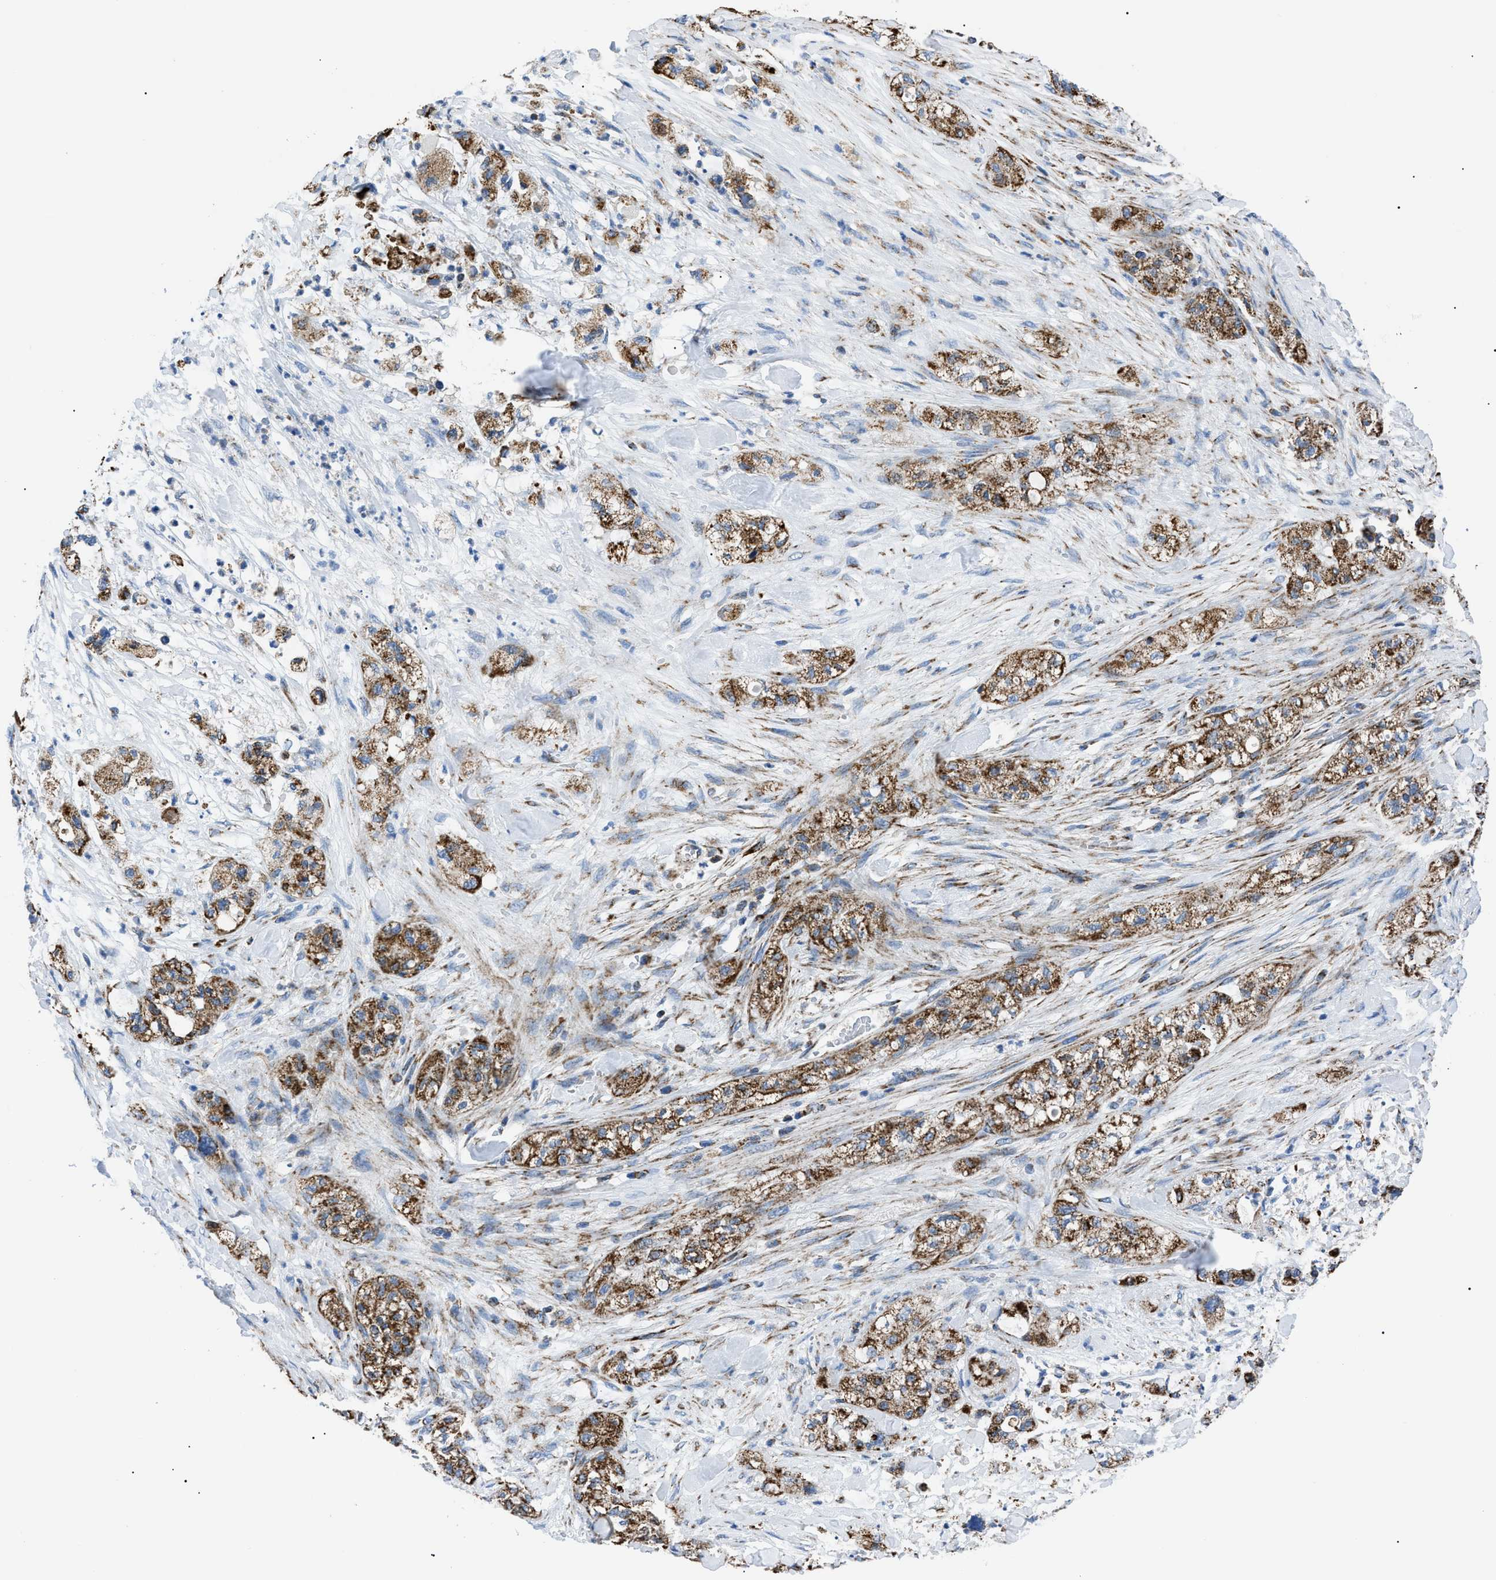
{"staining": {"intensity": "moderate", "quantity": ">75%", "location": "cytoplasmic/membranous"}, "tissue": "pancreatic cancer", "cell_type": "Tumor cells", "image_type": "cancer", "snomed": [{"axis": "morphology", "description": "Adenocarcinoma, NOS"}, {"axis": "topography", "description": "Pancreas"}], "caption": "A histopathology image of human pancreatic cancer stained for a protein shows moderate cytoplasmic/membranous brown staining in tumor cells.", "gene": "PHB2", "patient": {"sex": "female", "age": 78}}